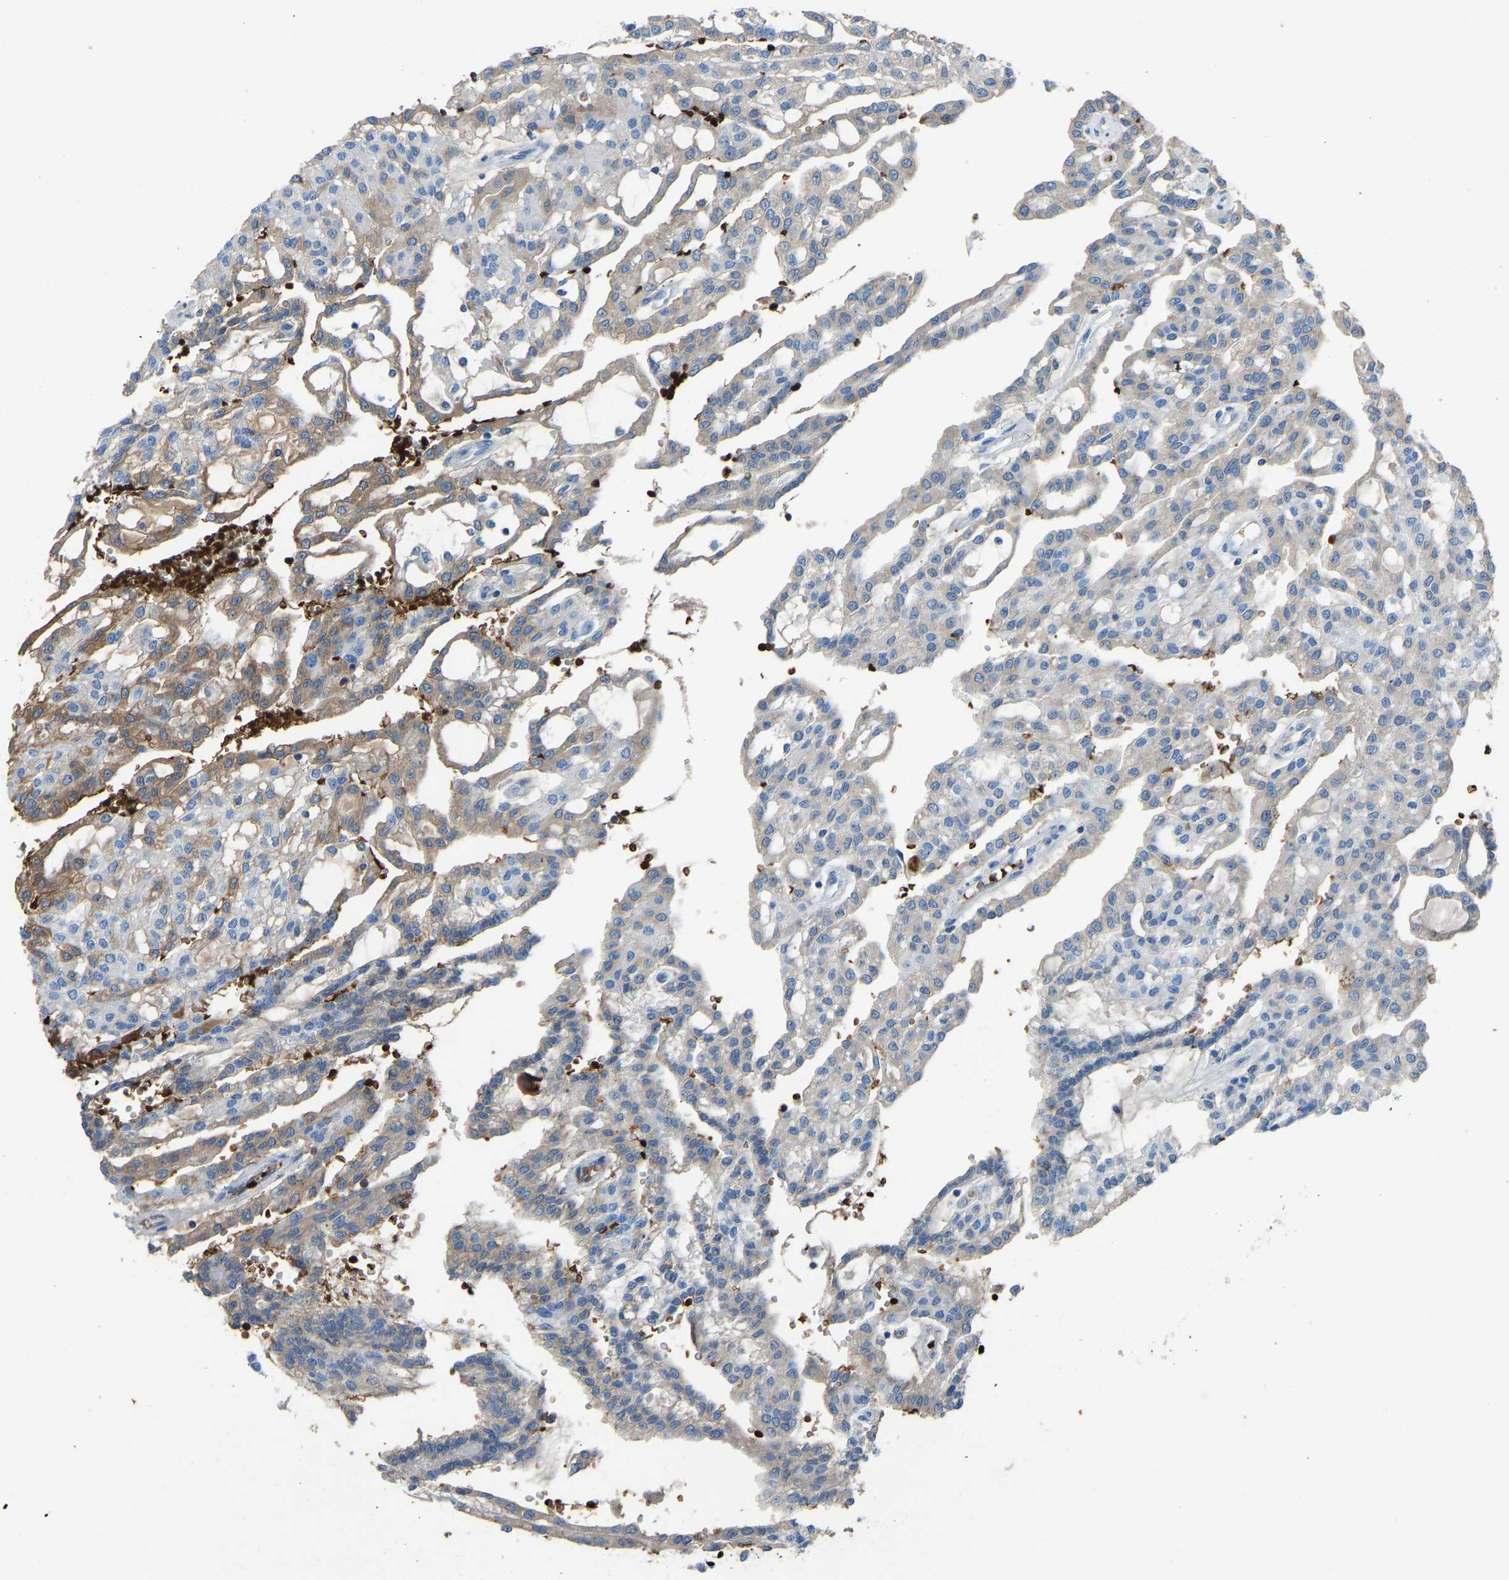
{"staining": {"intensity": "moderate", "quantity": "25%-75%", "location": "cytoplasmic/membranous"}, "tissue": "renal cancer", "cell_type": "Tumor cells", "image_type": "cancer", "snomed": [{"axis": "morphology", "description": "Adenocarcinoma, NOS"}, {"axis": "topography", "description": "Kidney"}], "caption": "An image of human renal adenocarcinoma stained for a protein reveals moderate cytoplasmic/membranous brown staining in tumor cells.", "gene": "PIGS", "patient": {"sex": "male", "age": 63}}